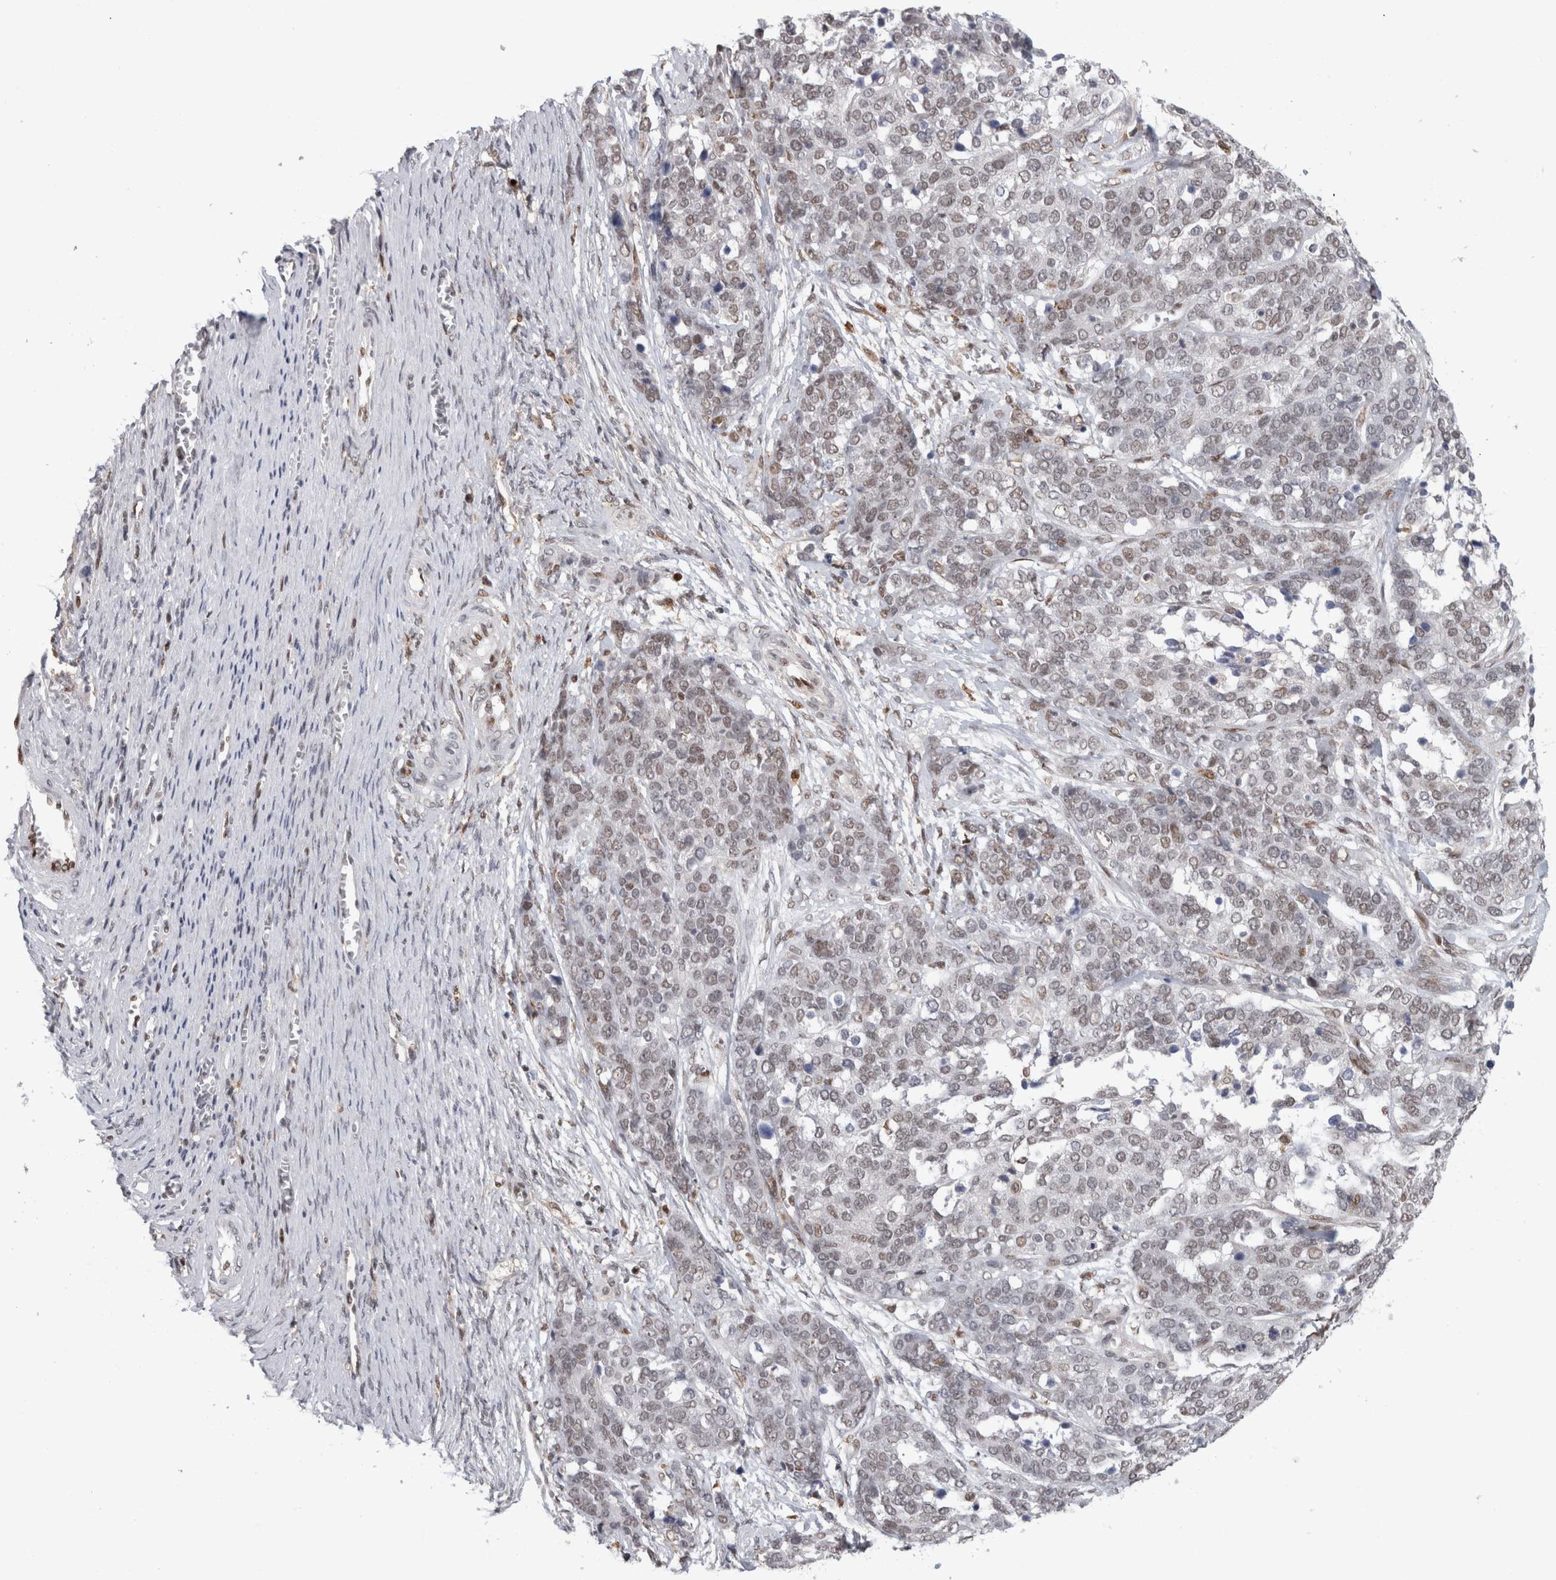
{"staining": {"intensity": "weak", "quantity": "25%-75%", "location": "nuclear"}, "tissue": "ovarian cancer", "cell_type": "Tumor cells", "image_type": "cancer", "snomed": [{"axis": "morphology", "description": "Cystadenocarcinoma, serous, NOS"}, {"axis": "topography", "description": "Ovary"}], "caption": "IHC (DAB (3,3'-diaminobenzidine)) staining of human serous cystadenocarcinoma (ovarian) demonstrates weak nuclear protein expression in approximately 25%-75% of tumor cells. (Brightfield microscopy of DAB IHC at high magnification).", "gene": "SRARP", "patient": {"sex": "female", "age": 44}}